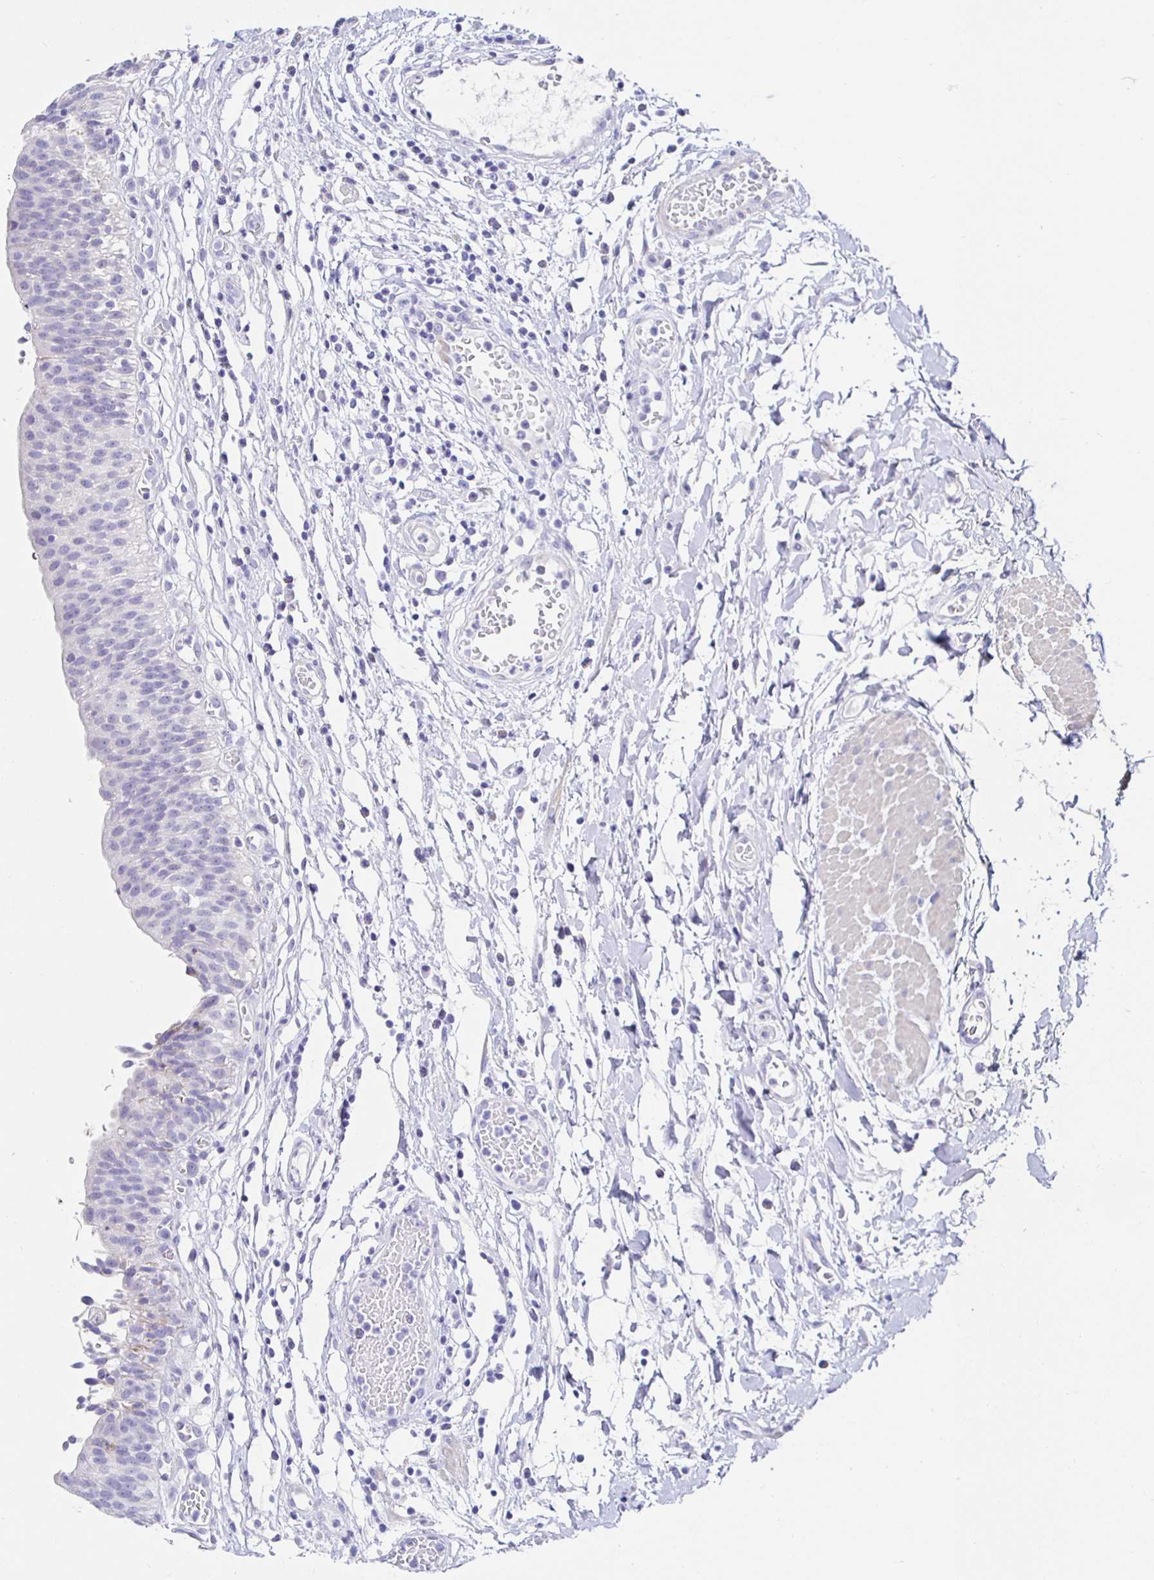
{"staining": {"intensity": "negative", "quantity": "none", "location": "none"}, "tissue": "urinary bladder", "cell_type": "Urothelial cells", "image_type": "normal", "snomed": [{"axis": "morphology", "description": "Normal tissue, NOS"}, {"axis": "topography", "description": "Urinary bladder"}], "caption": "This is a histopathology image of immunohistochemistry (IHC) staining of unremarkable urinary bladder, which shows no positivity in urothelial cells. (IHC, brightfield microscopy, high magnification).", "gene": "HSPA4L", "patient": {"sex": "male", "age": 64}}